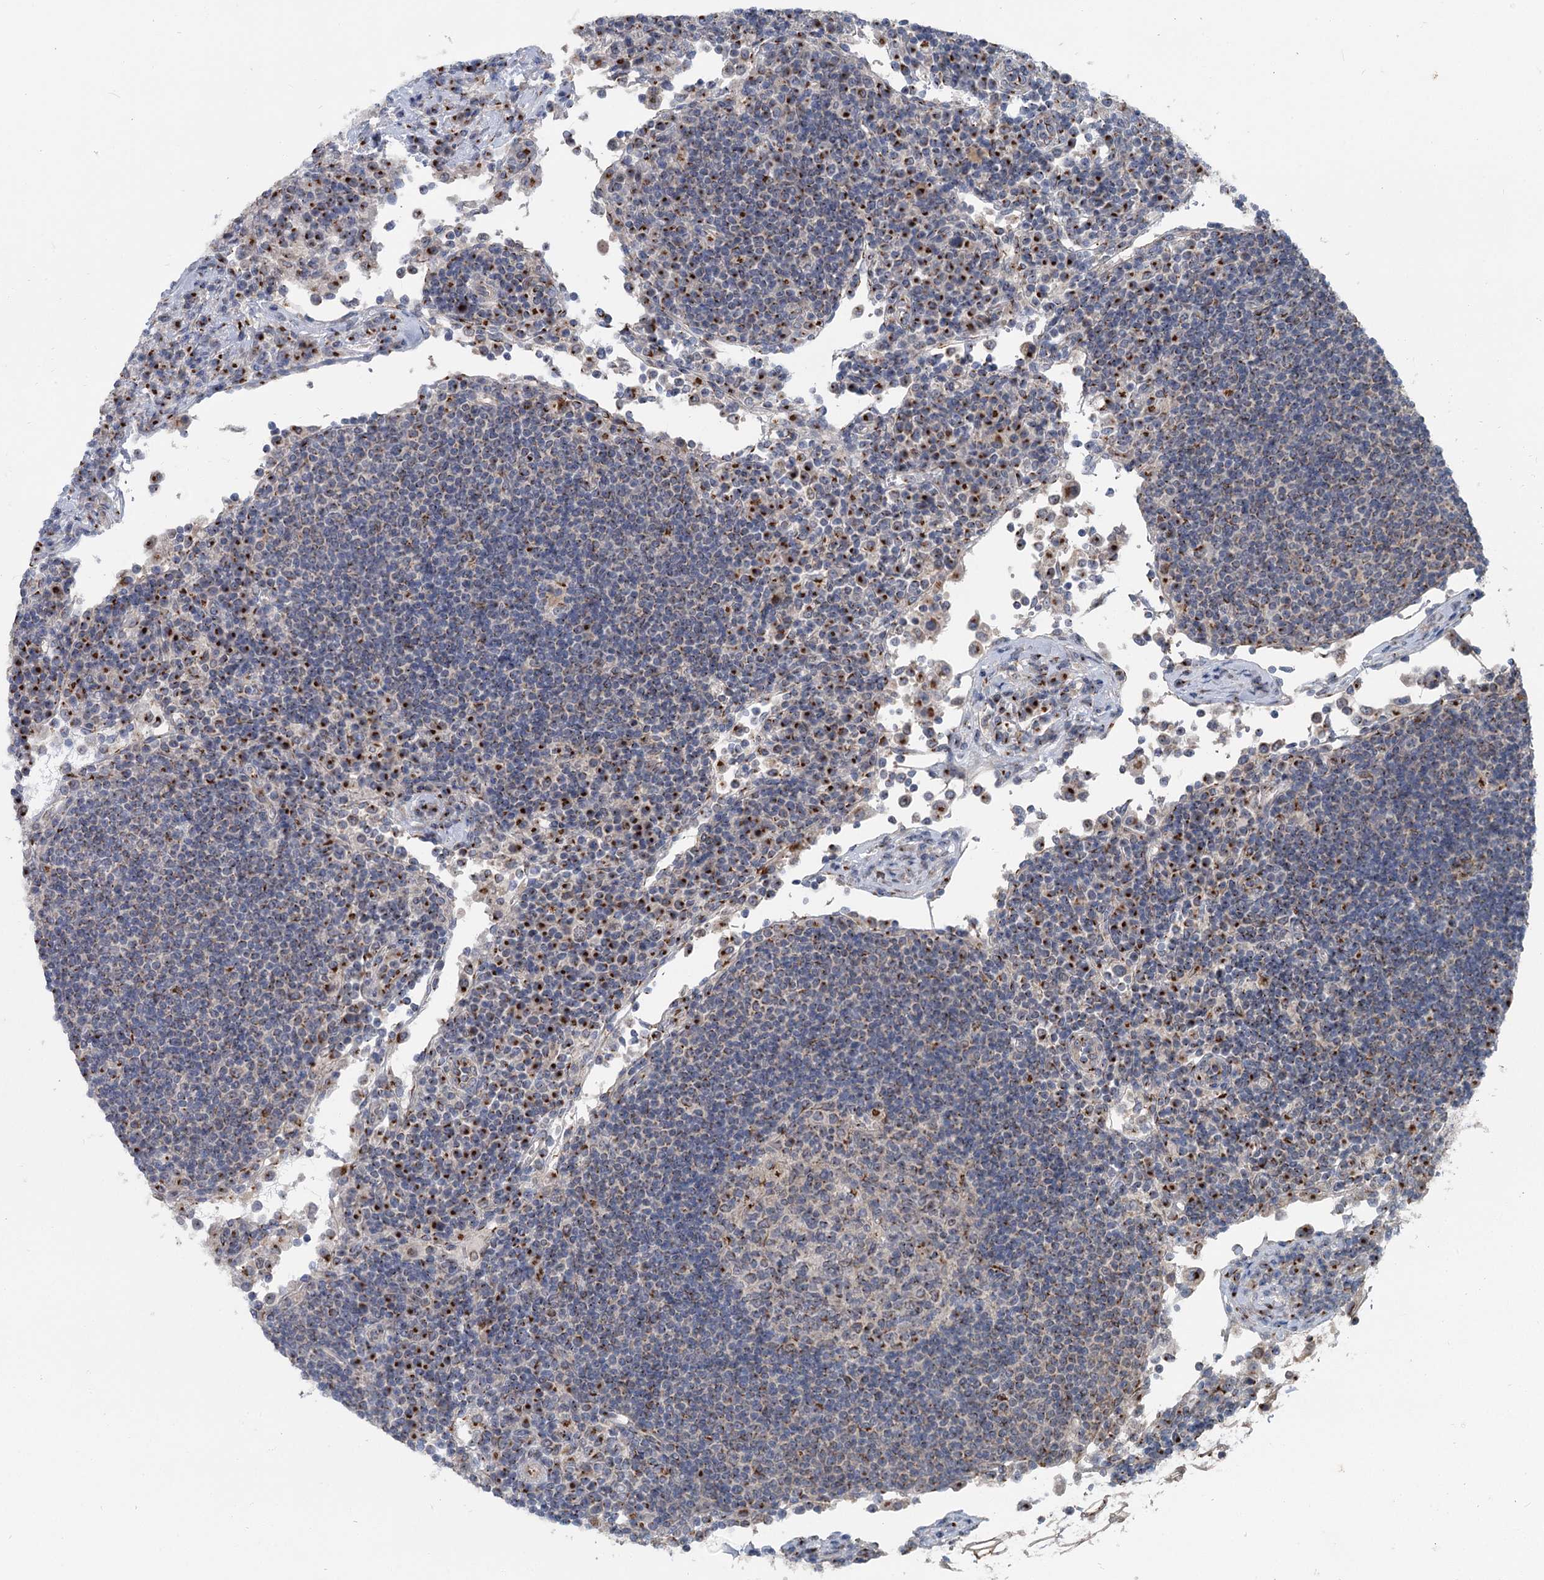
{"staining": {"intensity": "moderate", "quantity": "25%-75%", "location": "cytoplasmic/membranous"}, "tissue": "lymph node", "cell_type": "Germinal center cells", "image_type": "normal", "snomed": [{"axis": "morphology", "description": "Normal tissue, NOS"}, {"axis": "topography", "description": "Lymph node"}], "caption": "Immunohistochemical staining of normal lymph node exhibits moderate cytoplasmic/membranous protein expression in about 25%-75% of germinal center cells.", "gene": "ITIH5", "patient": {"sex": "female", "age": 53}}